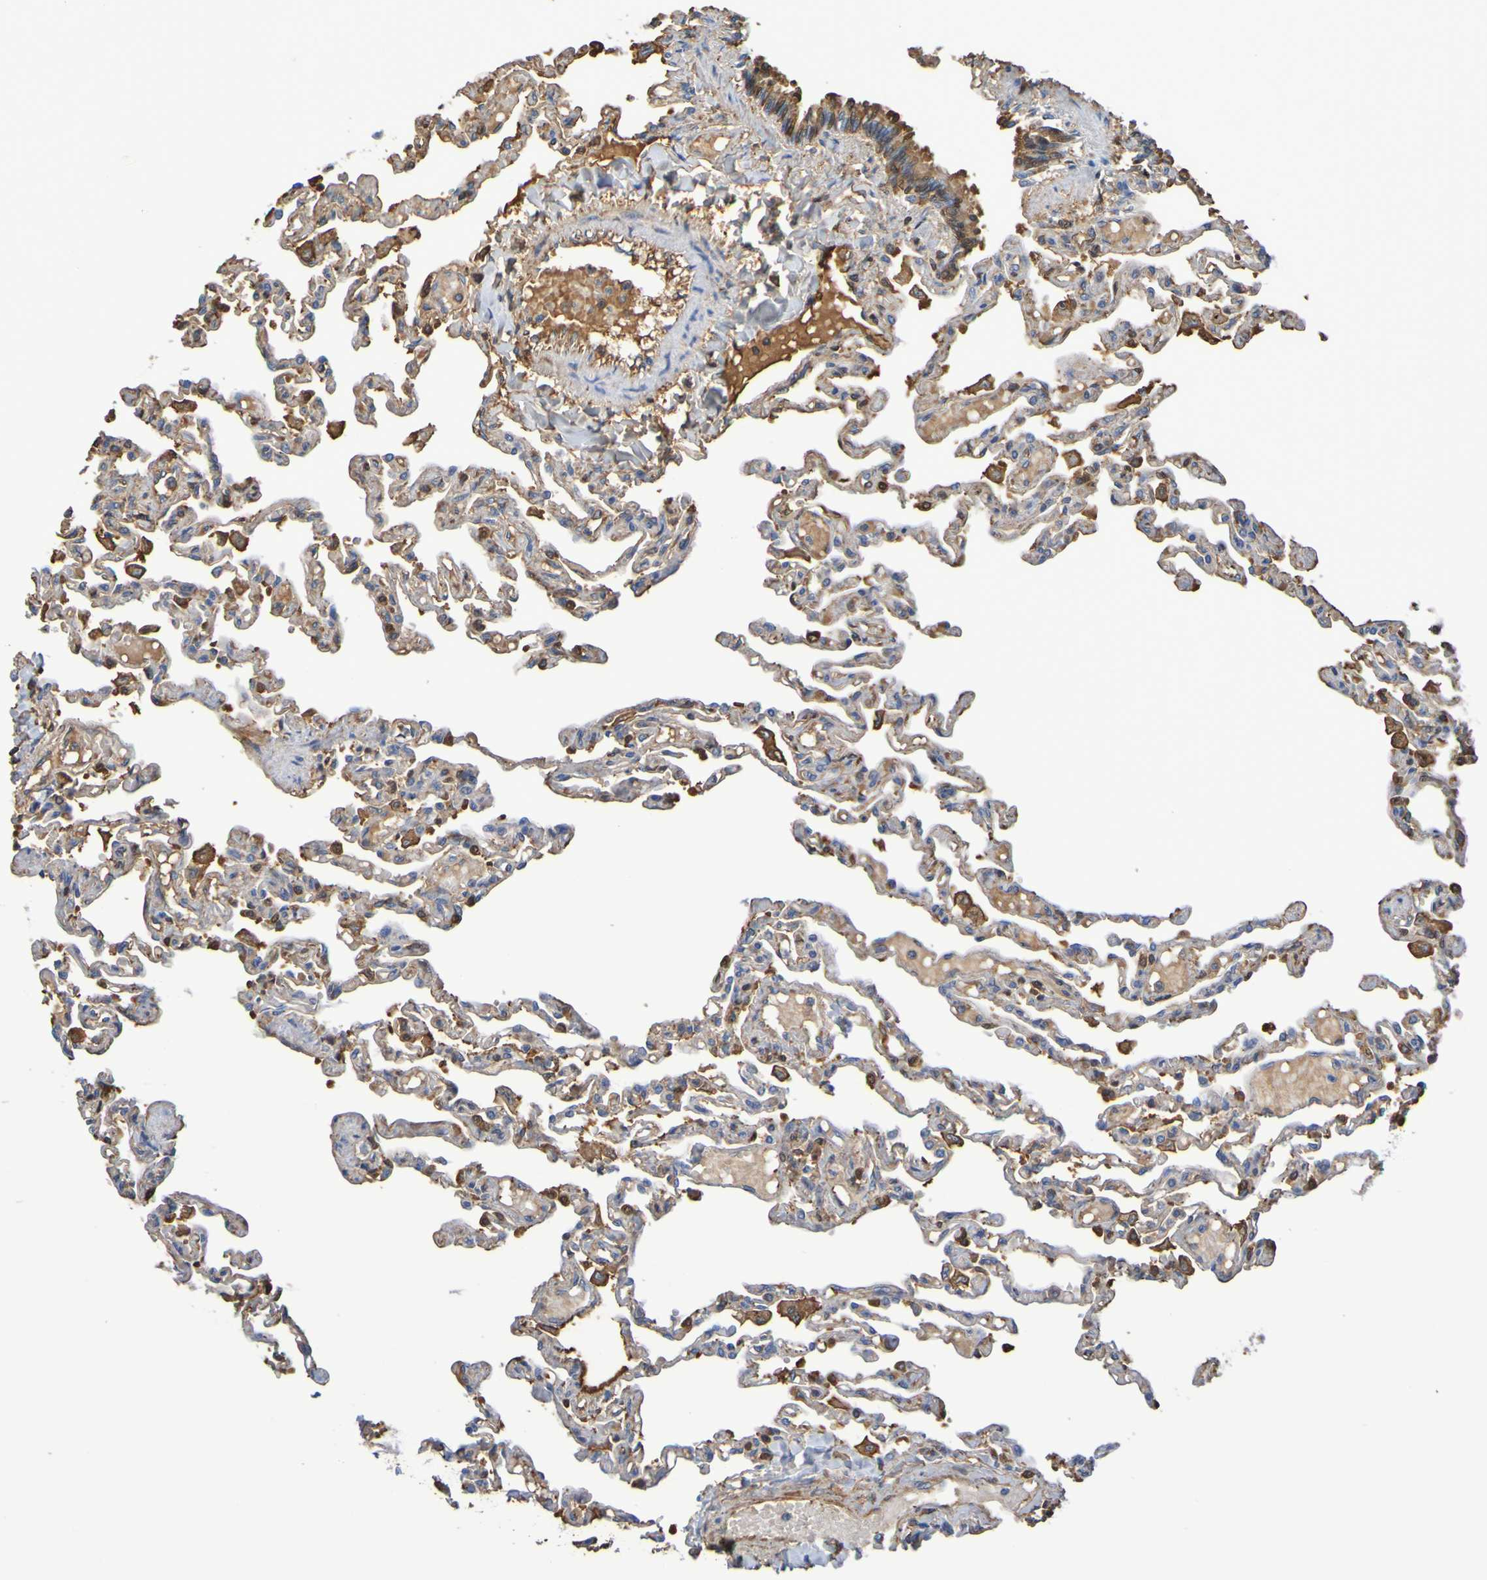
{"staining": {"intensity": "moderate", "quantity": "25%-75%", "location": "cytoplasmic/membranous"}, "tissue": "lung", "cell_type": "Alveolar cells", "image_type": "normal", "snomed": [{"axis": "morphology", "description": "Normal tissue, NOS"}, {"axis": "topography", "description": "Lung"}], "caption": "Lung stained with IHC shows moderate cytoplasmic/membranous positivity in approximately 25%-75% of alveolar cells.", "gene": "GAB3", "patient": {"sex": "male", "age": 21}}